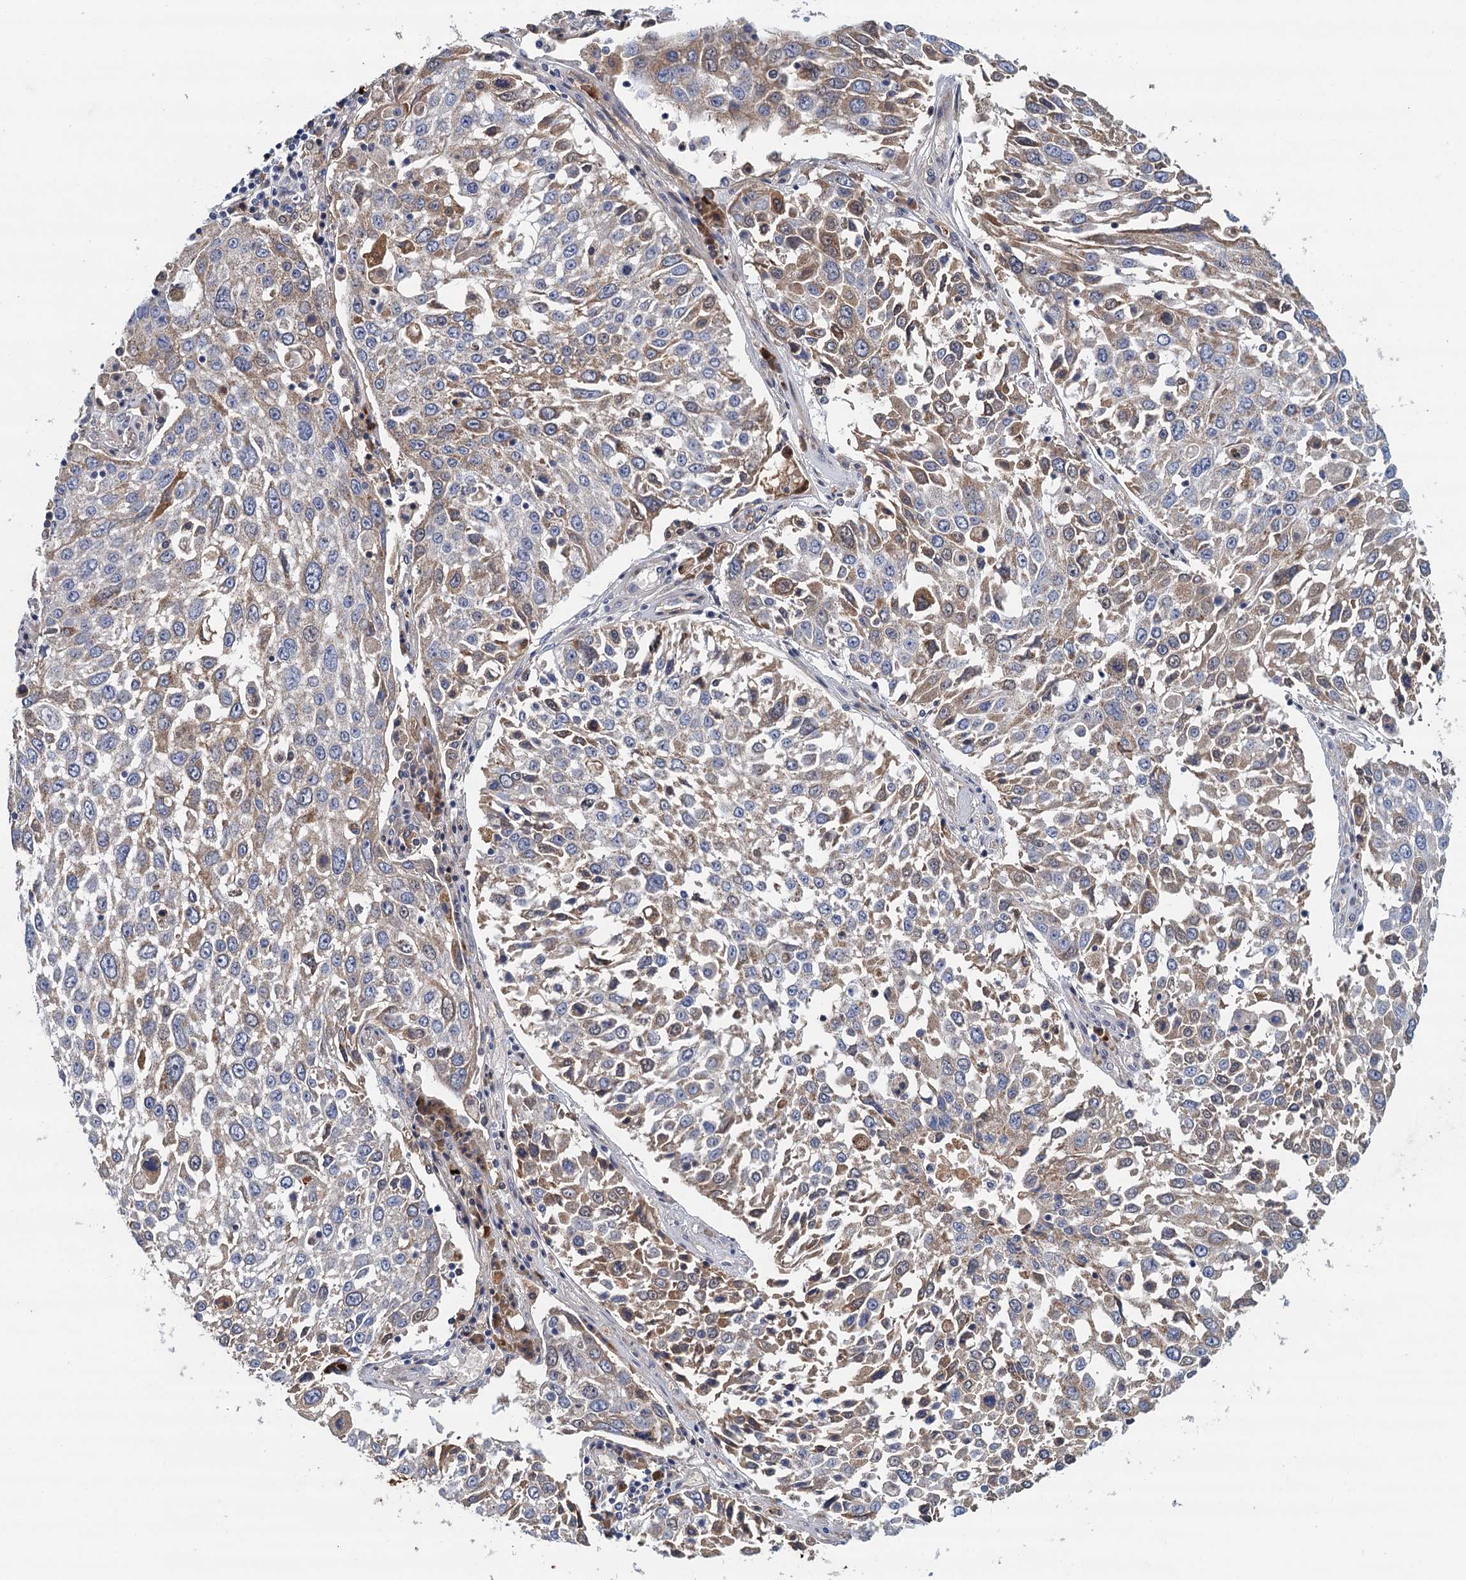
{"staining": {"intensity": "moderate", "quantity": "<25%", "location": "cytoplasmic/membranous"}, "tissue": "lung cancer", "cell_type": "Tumor cells", "image_type": "cancer", "snomed": [{"axis": "morphology", "description": "Squamous cell carcinoma, NOS"}, {"axis": "topography", "description": "Lung"}], "caption": "Tumor cells exhibit low levels of moderate cytoplasmic/membranous positivity in about <25% of cells in human lung cancer.", "gene": "TPCN1", "patient": {"sex": "male", "age": 65}}